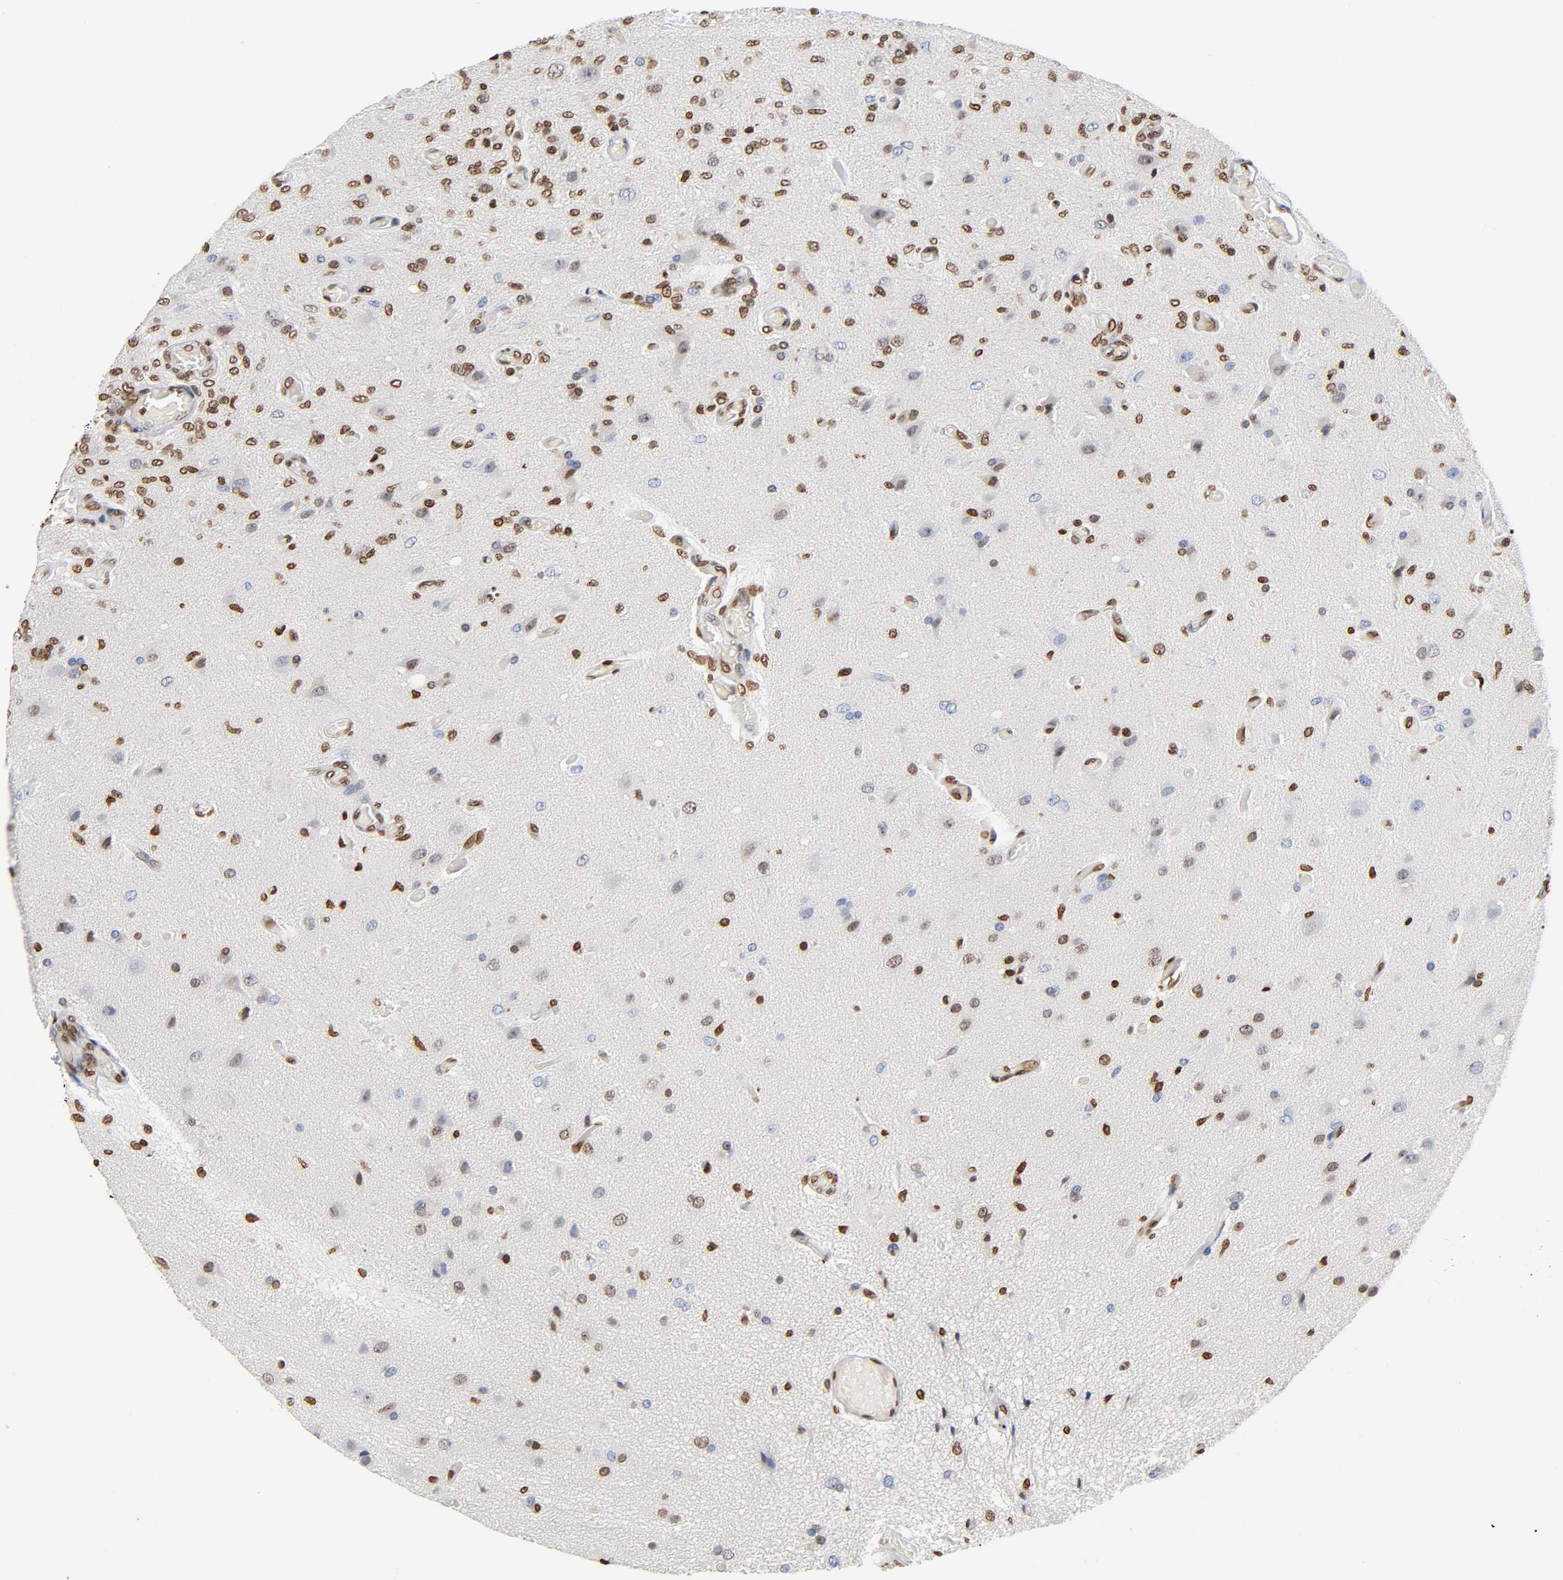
{"staining": {"intensity": "moderate", "quantity": ">75%", "location": "nuclear"}, "tissue": "glioma", "cell_type": "Tumor cells", "image_type": "cancer", "snomed": [{"axis": "morphology", "description": "Normal tissue, NOS"}, {"axis": "morphology", "description": "Glioma, malignant, High grade"}, {"axis": "topography", "description": "Cerebral cortex"}], "caption": "IHC micrograph of neoplastic tissue: high-grade glioma (malignant) stained using IHC reveals medium levels of moderate protein expression localized specifically in the nuclear of tumor cells, appearing as a nuclear brown color.", "gene": "HOXA6", "patient": {"sex": "male", "age": 77}}